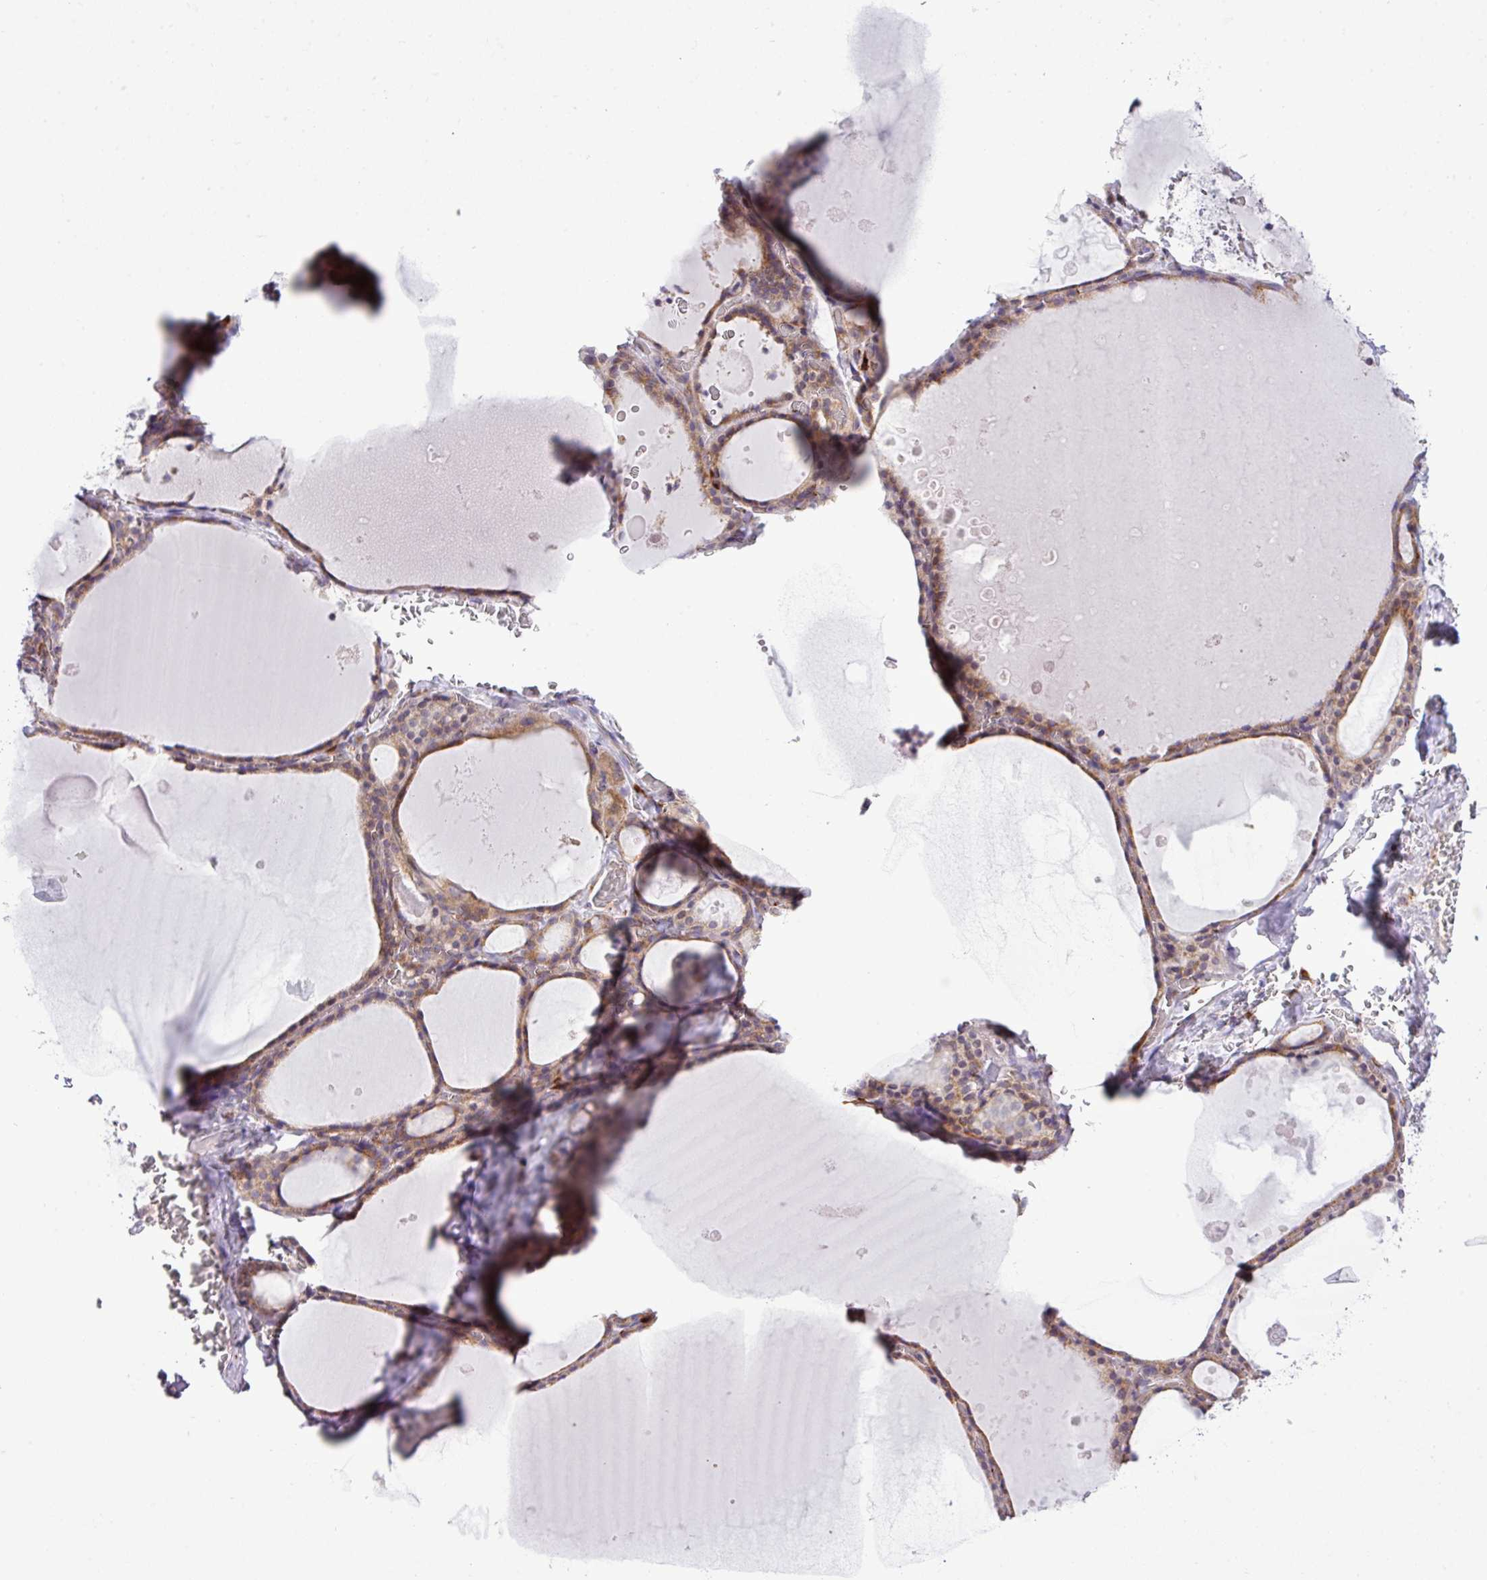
{"staining": {"intensity": "moderate", "quantity": ">75%", "location": "cytoplasmic/membranous"}, "tissue": "thyroid gland", "cell_type": "Glandular cells", "image_type": "normal", "snomed": [{"axis": "morphology", "description": "Normal tissue, NOS"}, {"axis": "topography", "description": "Thyroid gland"}], "caption": "Immunohistochemical staining of benign human thyroid gland exhibits moderate cytoplasmic/membranous protein expression in approximately >75% of glandular cells.", "gene": "CFAP97", "patient": {"sex": "male", "age": 56}}